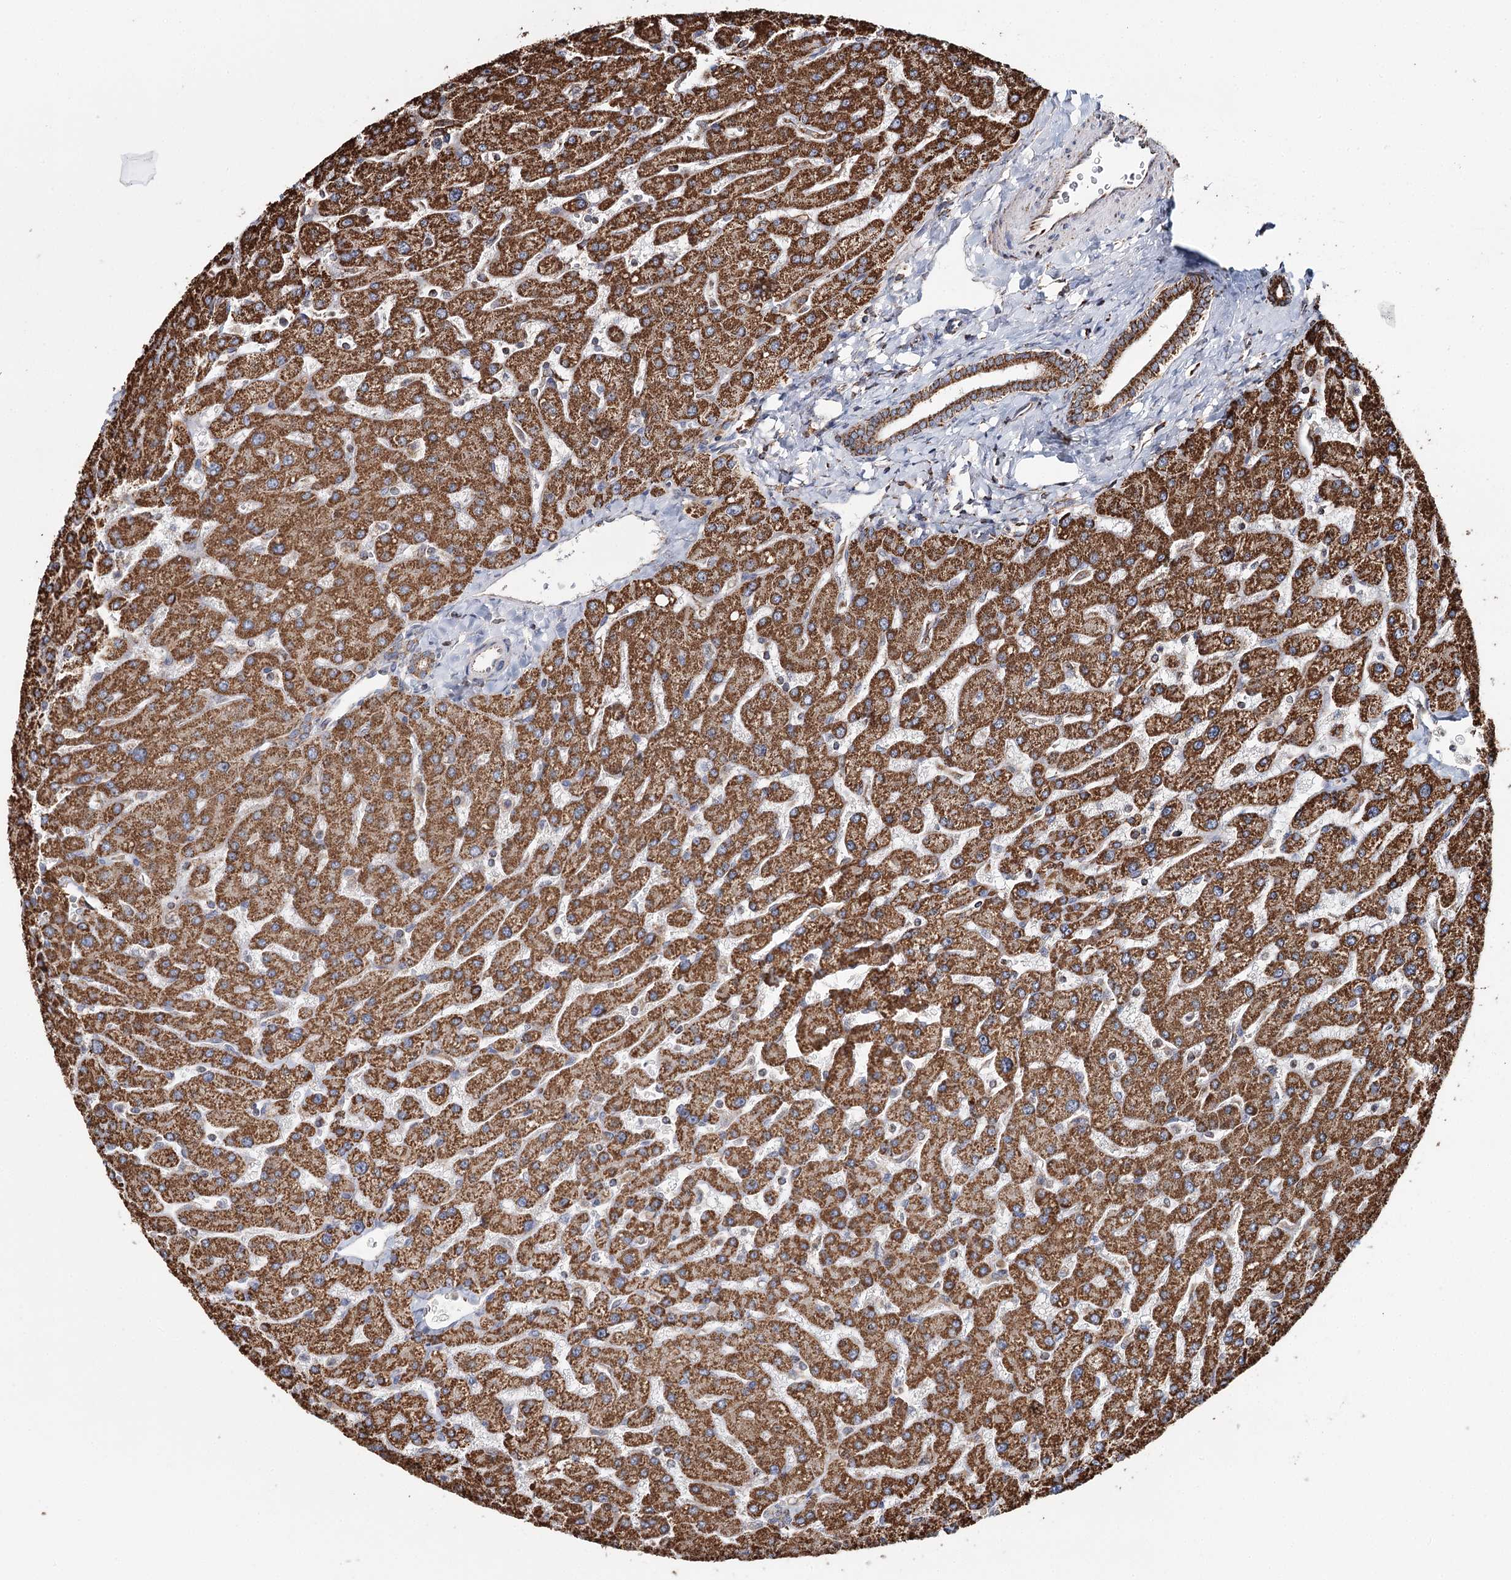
{"staining": {"intensity": "moderate", "quantity": ">75%", "location": "cytoplasmic/membranous"}, "tissue": "liver", "cell_type": "Cholangiocytes", "image_type": "normal", "snomed": [{"axis": "morphology", "description": "Normal tissue, NOS"}, {"axis": "topography", "description": "Liver"}], "caption": "Moderate cytoplasmic/membranous positivity for a protein is identified in approximately >75% of cholangiocytes of unremarkable liver using immunohistochemistry (IHC).", "gene": "APH1A", "patient": {"sex": "male", "age": 55}}